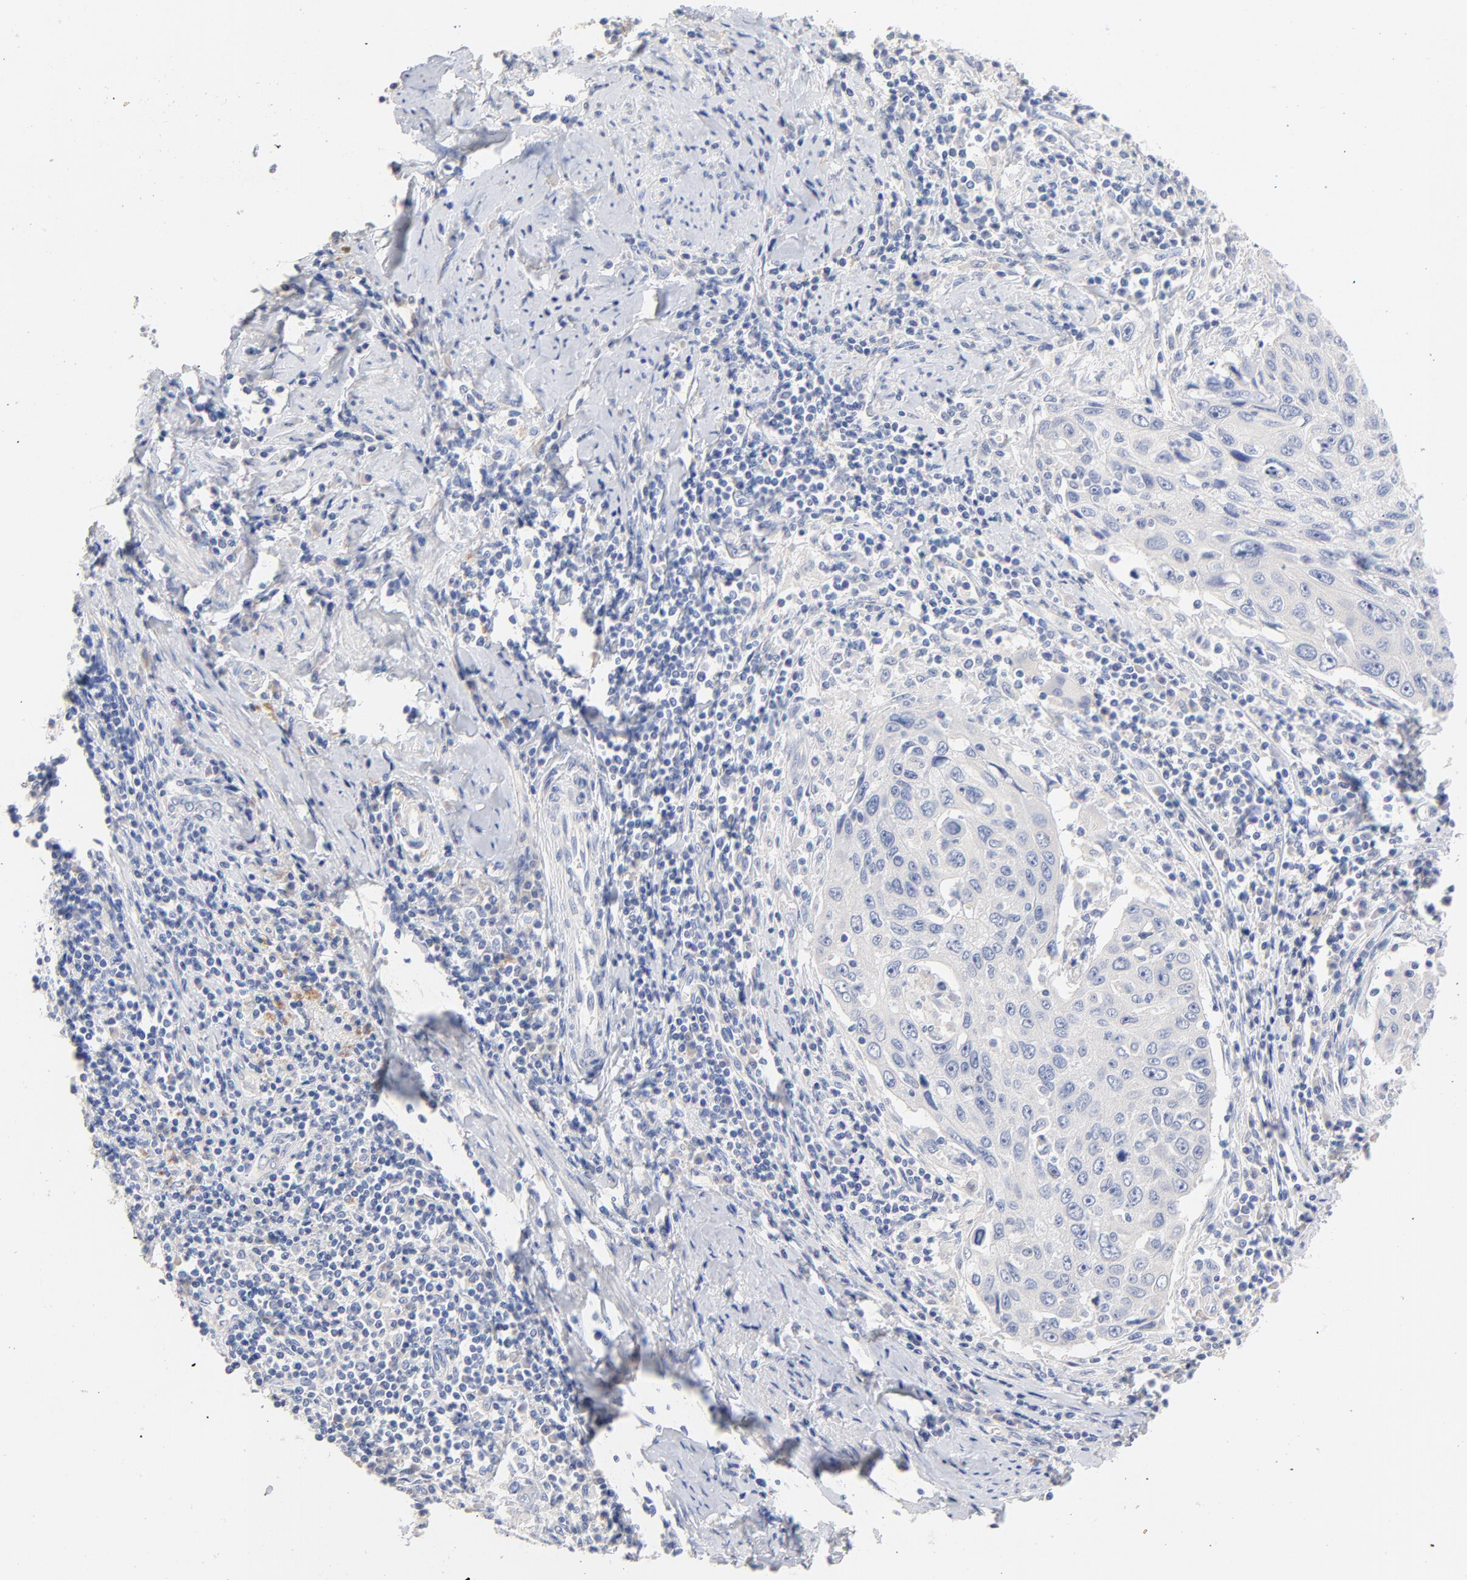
{"staining": {"intensity": "negative", "quantity": "none", "location": "none"}, "tissue": "cervical cancer", "cell_type": "Tumor cells", "image_type": "cancer", "snomed": [{"axis": "morphology", "description": "Squamous cell carcinoma, NOS"}, {"axis": "topography", "description": "Cervix"}], "caption": "Tumor cells are negative for protein expression in human cervical cancer.", "gene": "CPS1", "patient": {"sex": "female", "age": 53}}